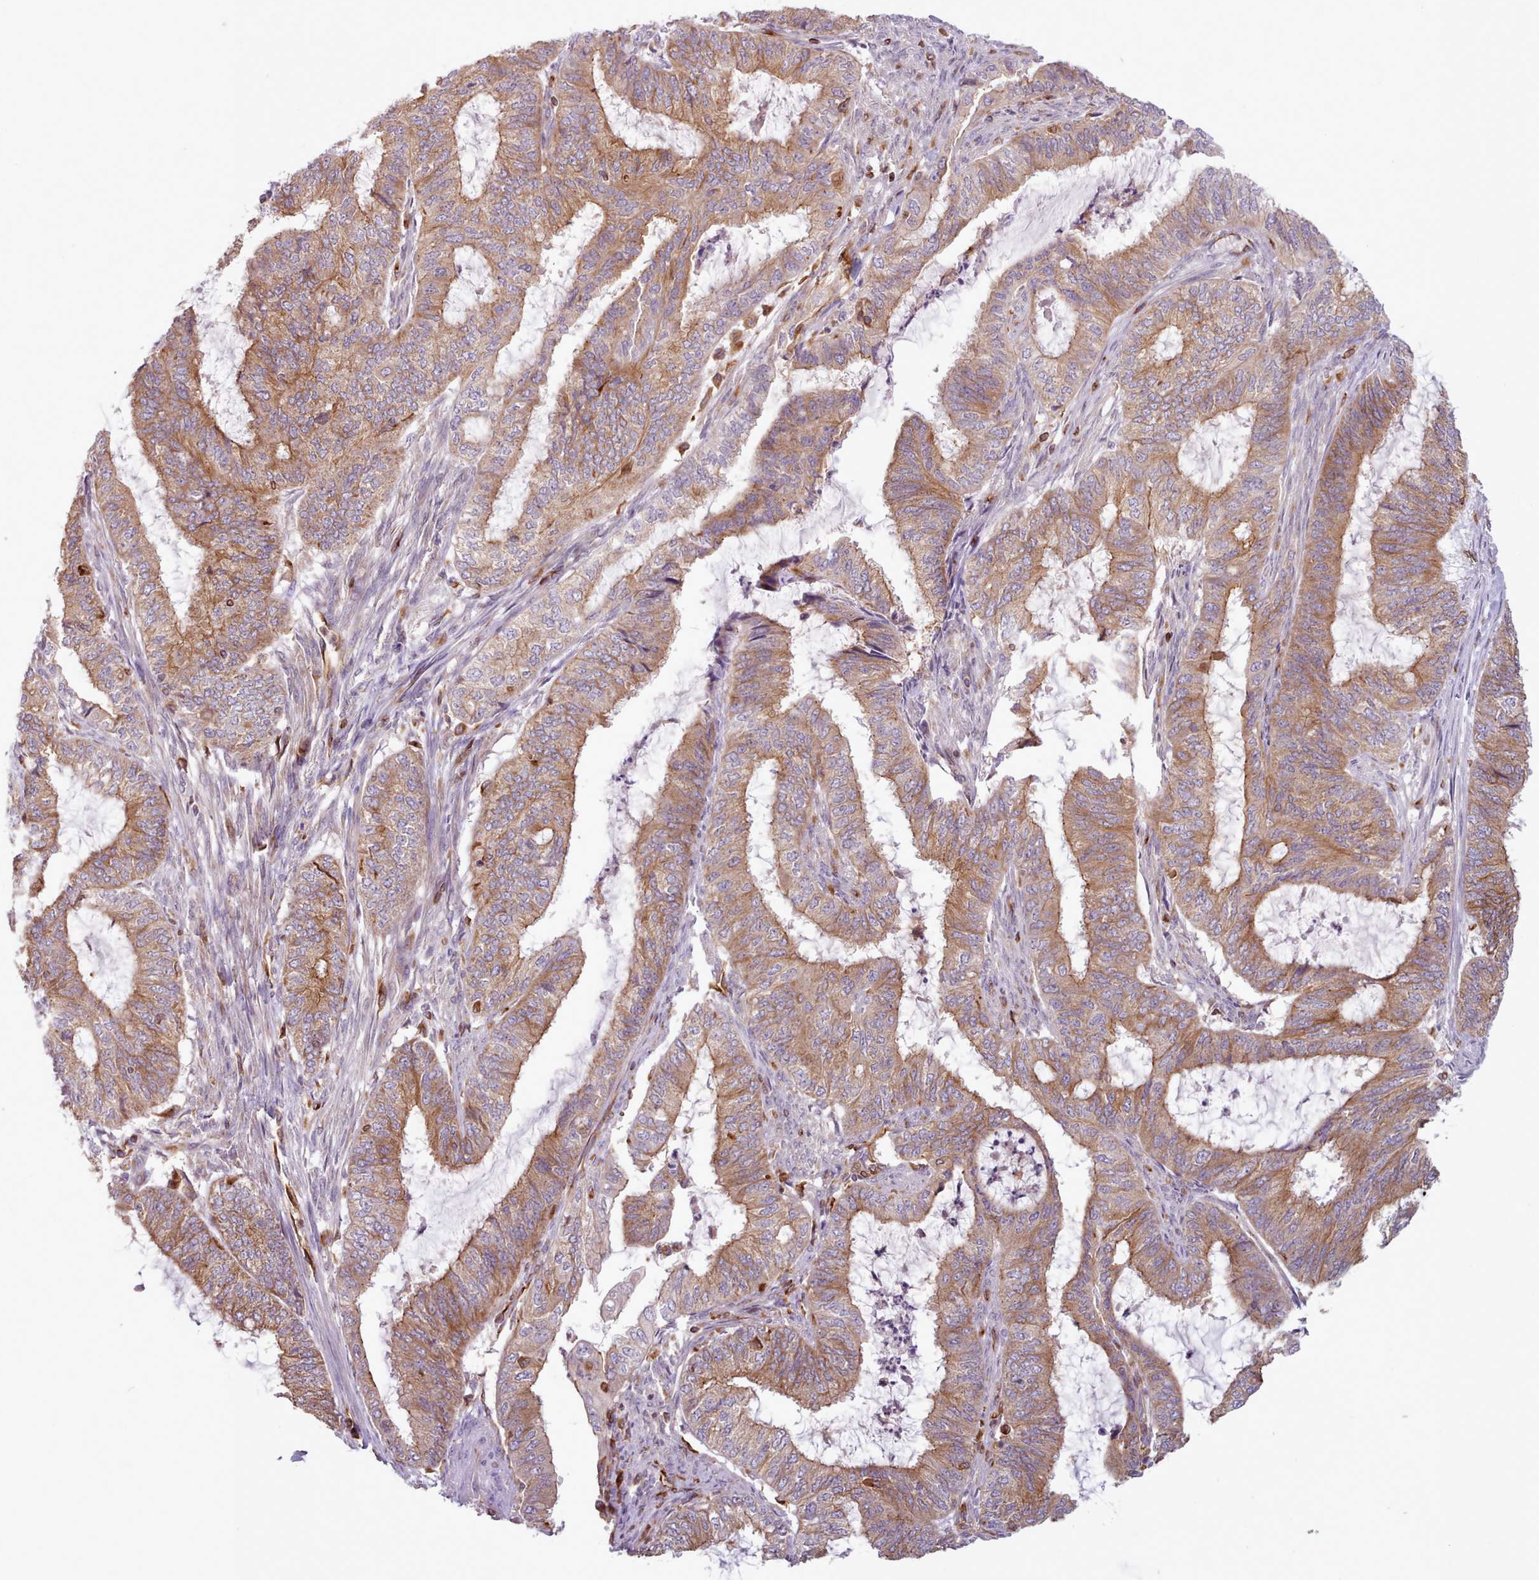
{"staining": {"intensity": "moderate", "quantity": ">75%", "location": "cytoplasmic/membranous"}, "tissue": "endometrial cancer", "cell_type": "Tumor cells", "image_type": "cancer", "snomed": [{"axis": "morphology", "description": "Adenocarcinoma, NOS"}, {"axis": "topography", "description": "Endometrium"}], "caption": "About >75% of tumor cells in adenocarcinoma (endometrial) show moderate cytoplasmic/membranous protein staining as visualized by brown immunohistochemical staining.", "gene": "CRYBG1", "patient": {"sex": "female", "age": 51}}